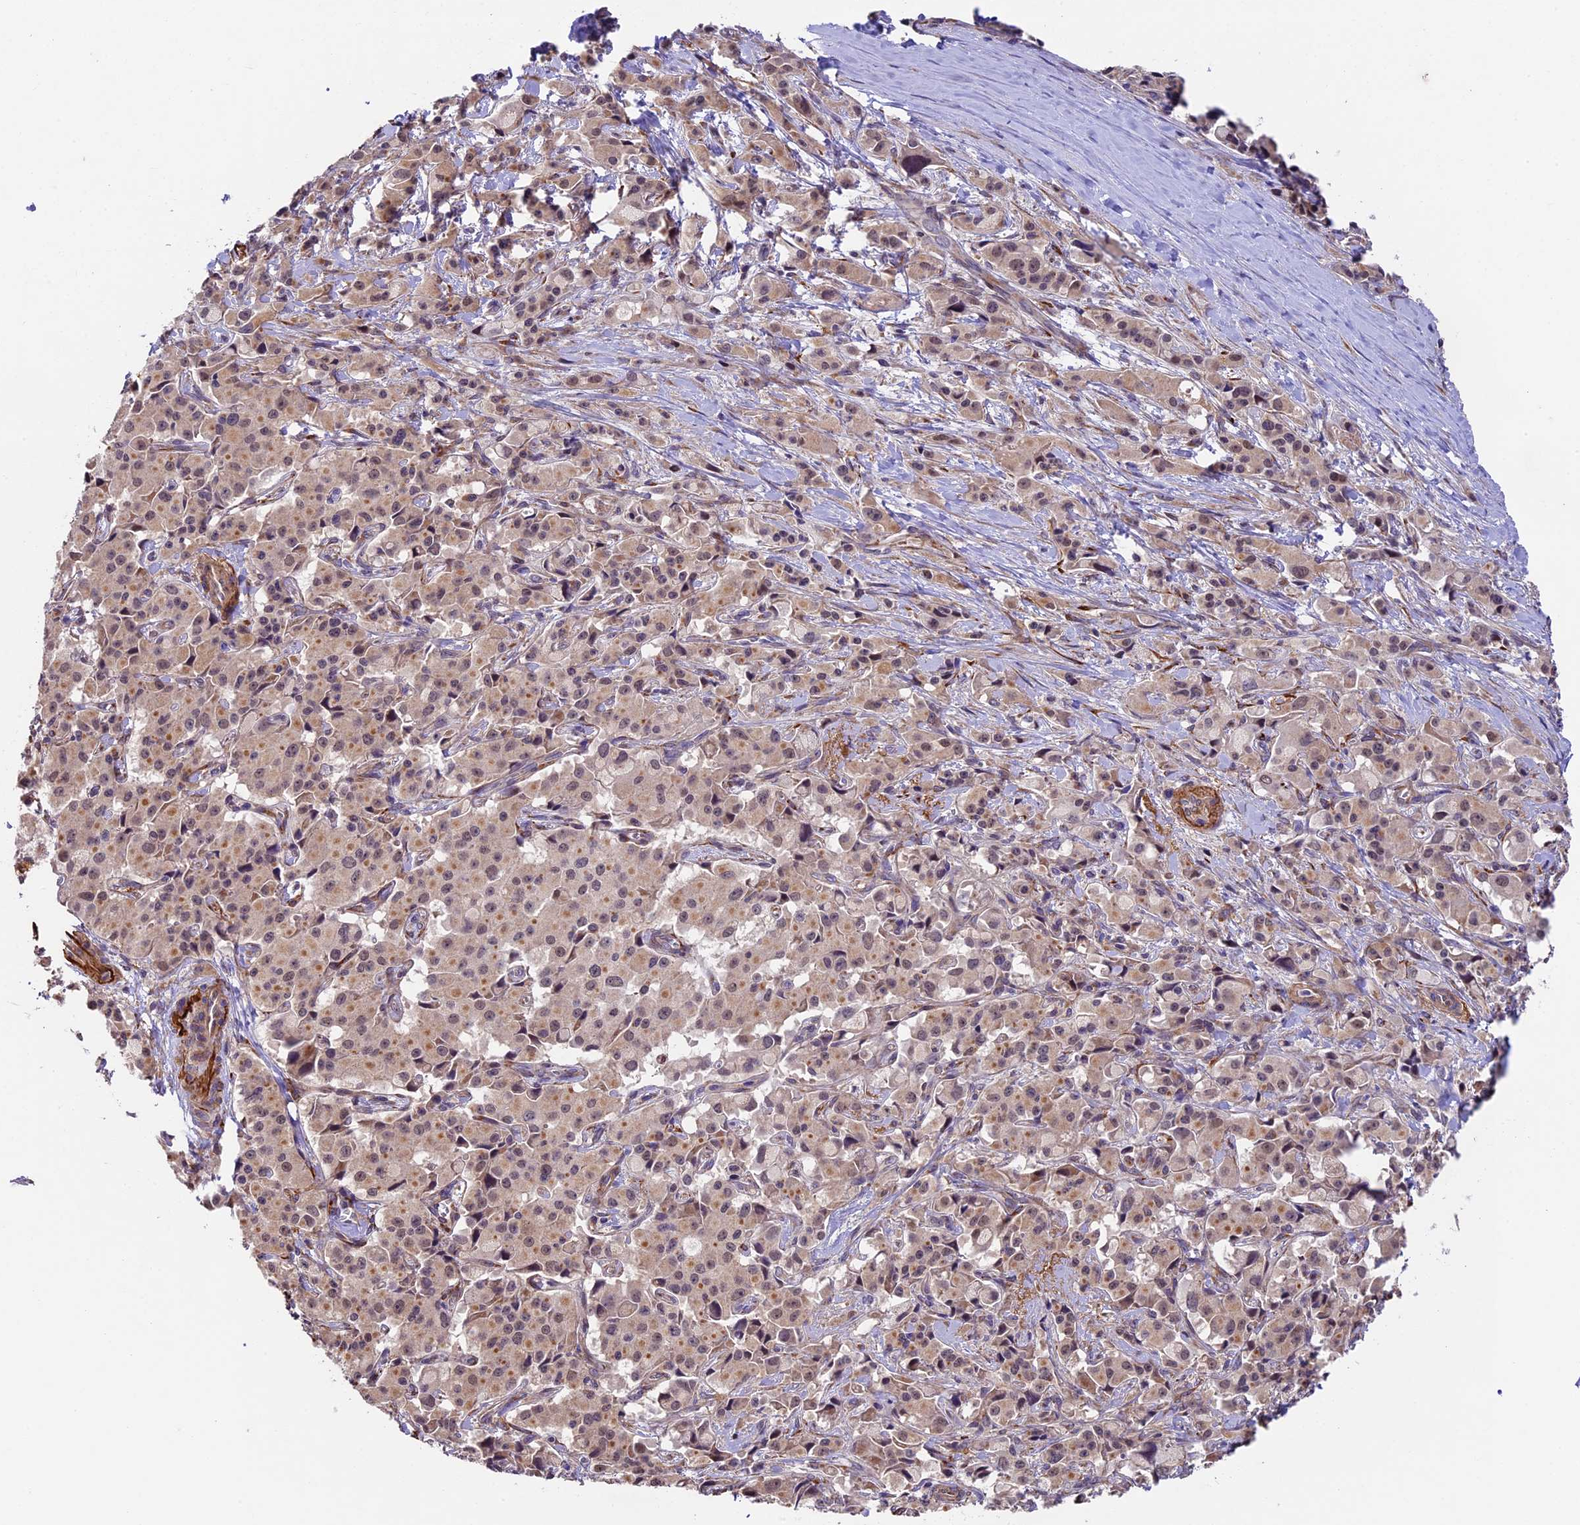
{"staining": {"intensity": "weak", "quantity": ">75%", "location": "cytoplasmic/membranous,nuclear"}, "tissue": "pancreatic cancer", "cell_type": "Tumor cells", "image_type": "cancer", "snomed": [{"axis": "morphology", "description": "Adenocarcinoma, NOS"}, {"axis": "topography", "description": "Pancreas"}], "caption": "Human pancreatic cancer (adenocarcinoma) stained with a protein marker reveals weak staining in tumor cells.", "gene": "LSM7", "patient": {"sex": "male", "age": 65}}